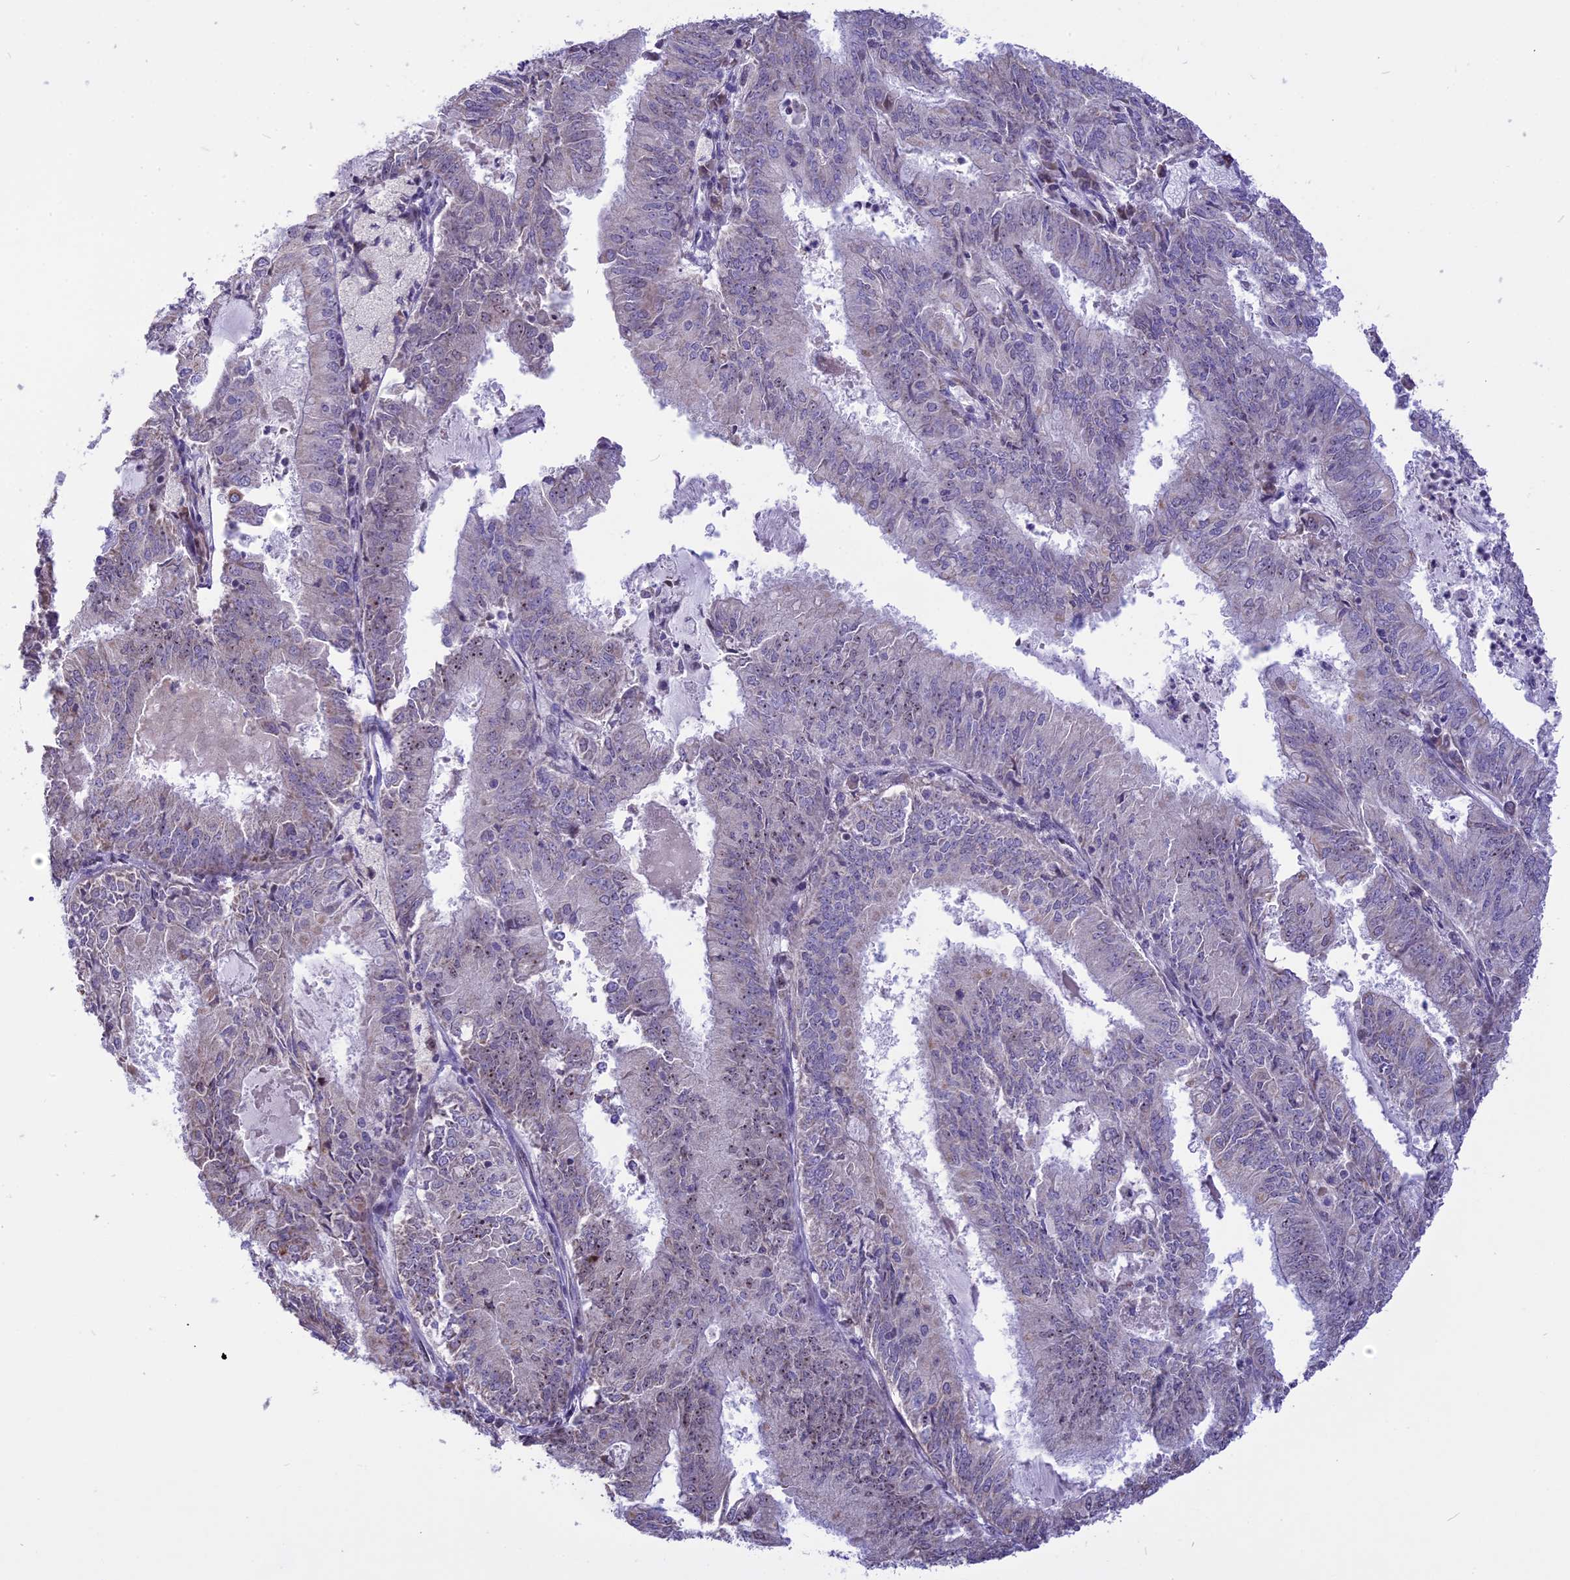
{"staining": {"intensity": "weak", "quantity": "<25%", "location": "cytoplasmic/membranous"}, "tissue": "endometrial cancer", "cell_type": "Tumor cells", "image_type": "cancer", "snomed": [{"axis": "morphology", "description": "Adenocarcinoma, NOS"}, {"axis": "topography", "description": "Endometrium"}], "caption": "Histopathology image shows no significant protein expression in tumor cells of endometrial adenocarcinoma.", "gene": "CMSS1", "patient": {"sex": "female", "age": 57}}